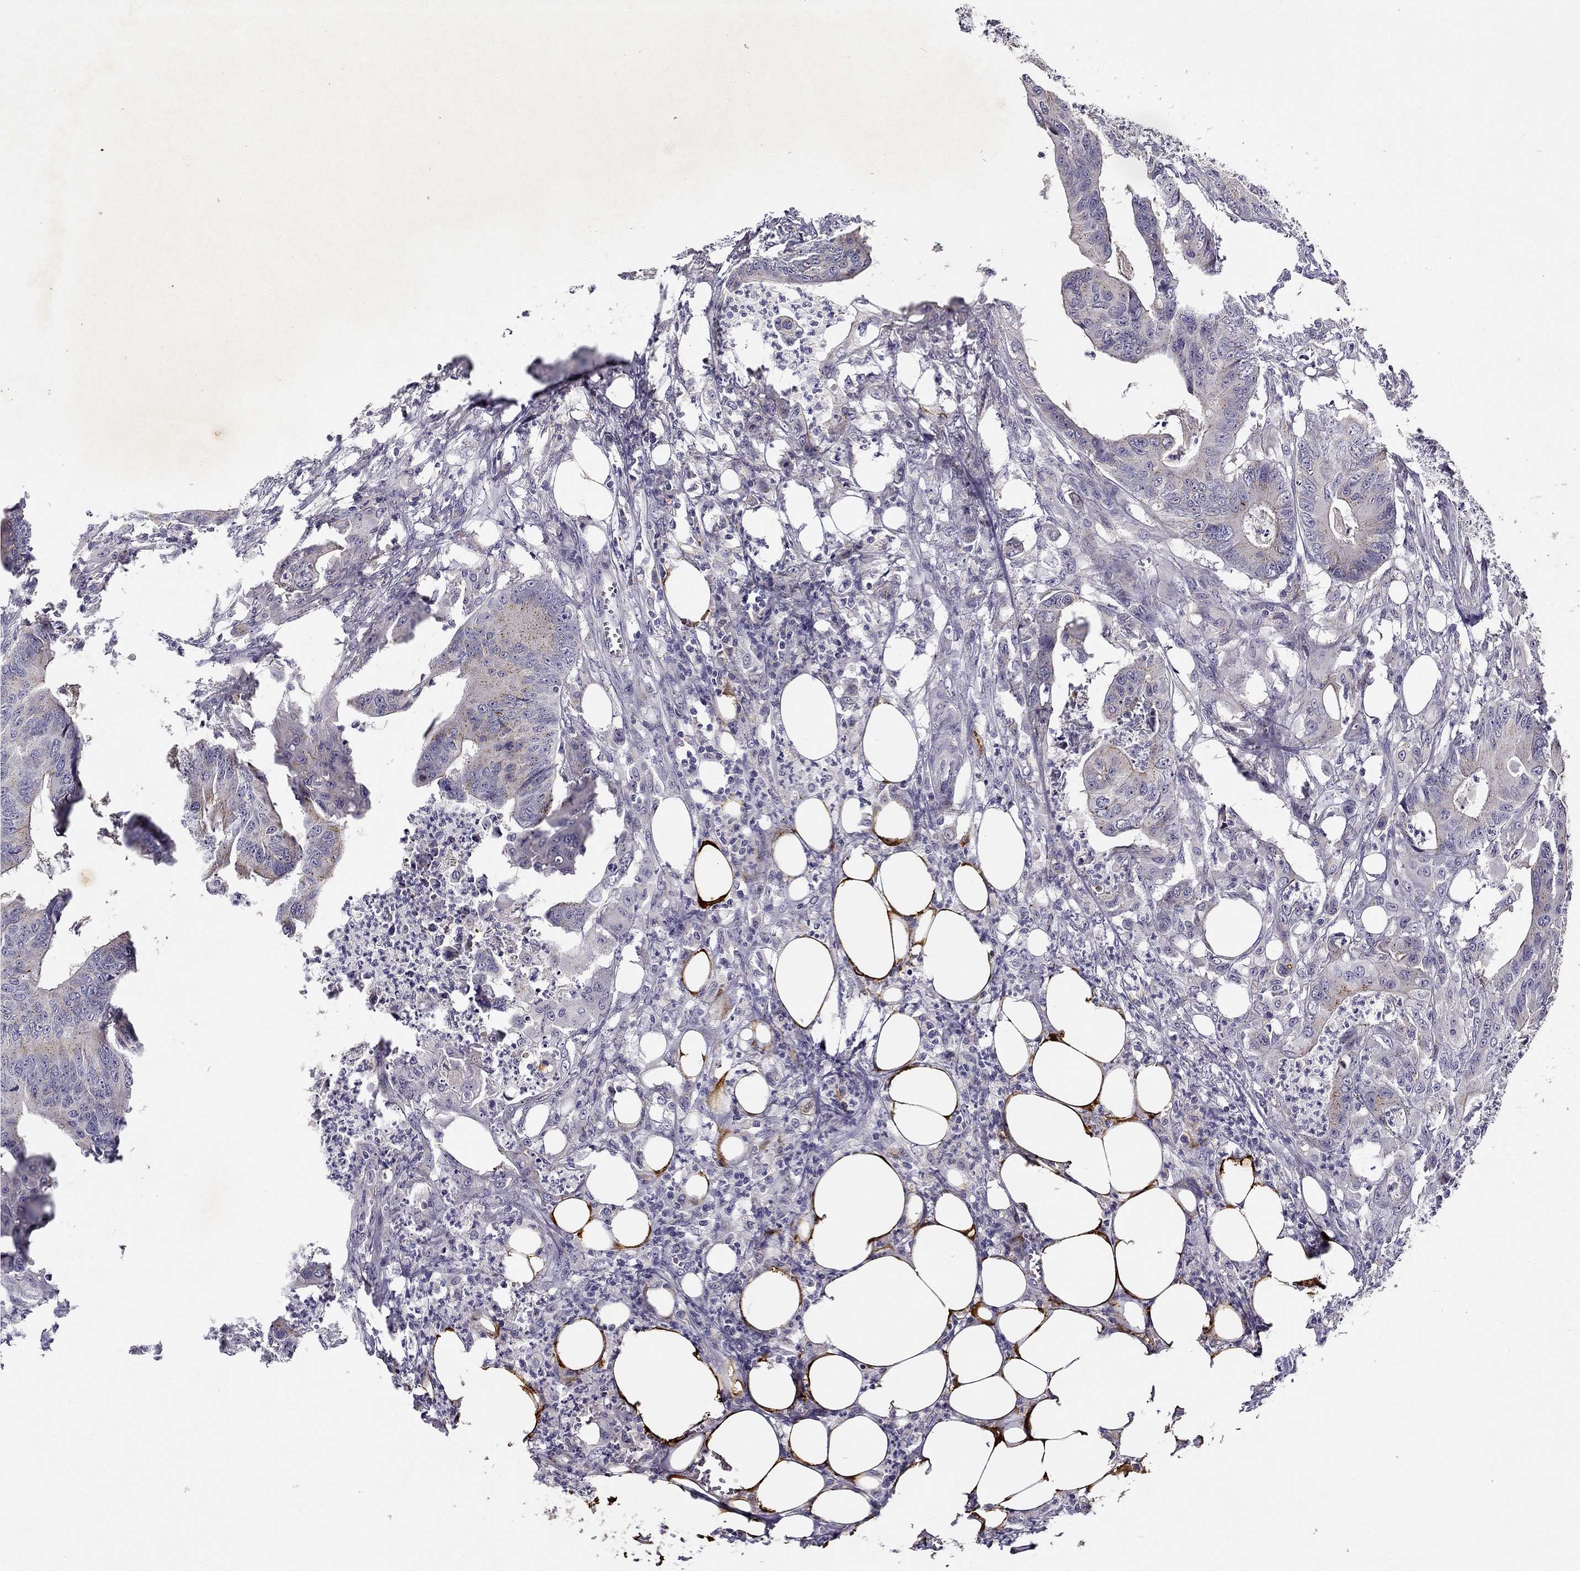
{"staining": {"intensity": "weak", "quantity": "<25%", "location": "cytoplasmic/membranous"}, "tissue": "colorectal cancer", "cell_type": "Tumor cells", "image_type": "cancer", "snomed": [{"axis": "morphology", "description": "Adenocarcinoma, NOS"}, {"axis": "topography", "description": "Colon"}], "caption": "Immunohistochemical staining of human colorectal adenocarcinoma shows no significant staining in tumor cells. (Immunohistochemistry (ihc), brightfield microscopy, high magnification).", "gene": "CNR1", "patient": {"sex": "male", "age": 84}}